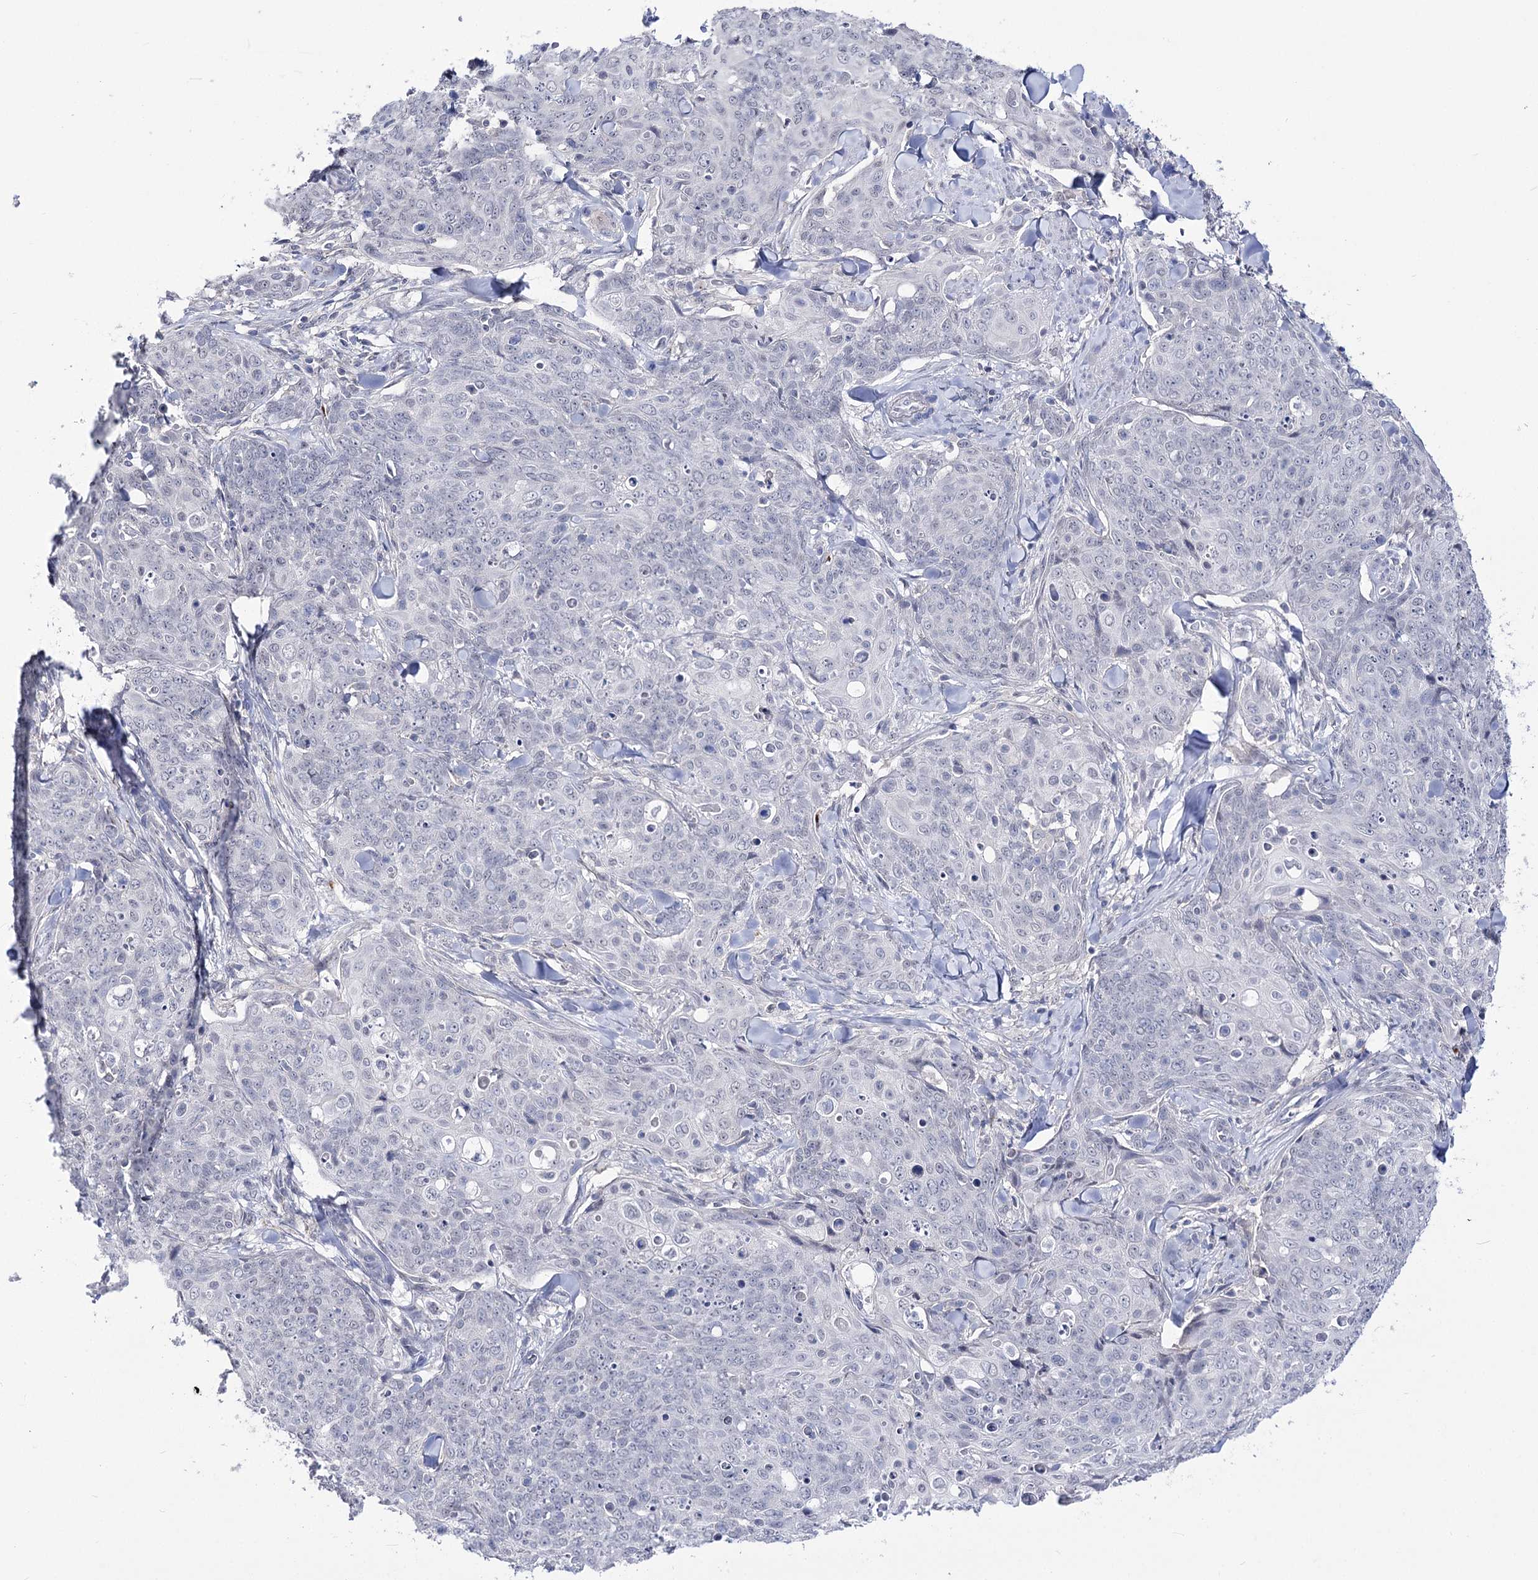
{"staining": {"intensity": "negative", "quantity": "none", "location": "none"}, "tissue": "skin cancer", "cell_type": "Tumor cells", "image_type": "cancer", "snomed": [{"axis": "morphology", "description": "Squamous cell carcinoma, NOS"}, {"axis": "topography", "description": "Skin"}, {"axis": "topography", "description": "Vulva"}], "caption": "The immunohistochemistry (IHC) micrograph has no significant positivity in tumor cells of skin cancer (squamous cell carcinoma) tissue.", "gene": "ATP10B", "patient": {"sex": "female", "age": 85}}